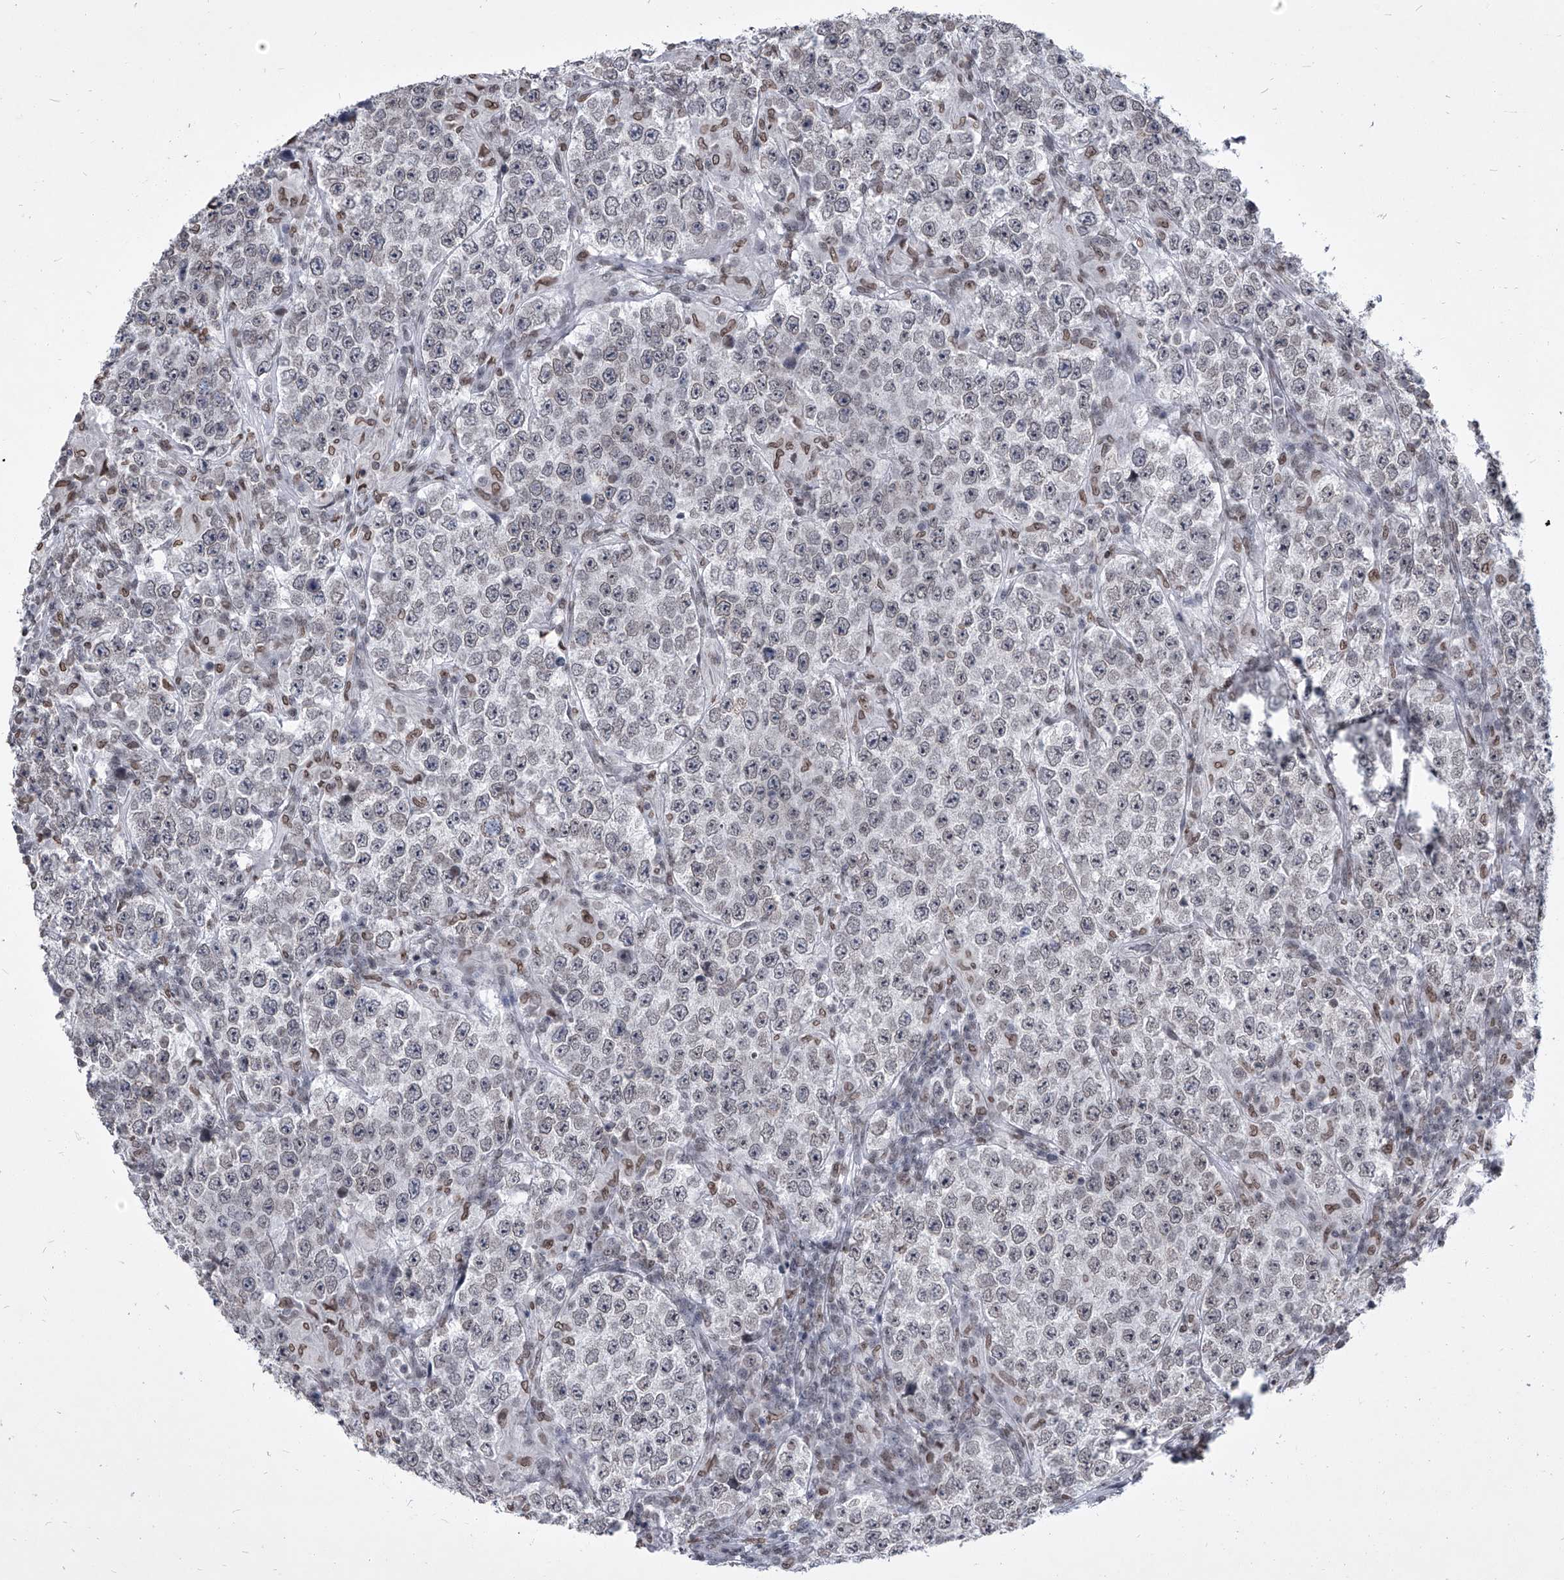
{"staining": {"intensity": "negative", "quantity": "none", "location": "none"}, "tissue": "testis cancer", "cell_type": "Tumor cells", "image_type": "cancer", "snomed": [{"axis": "morphology", "description": "Normal tissue, NOS"}, {"axis": "morphology", "description": "Urothelial carcinoma, High grade"}, {"axis": "morphology", "description": "Seminoma, NOS"}, {"axis": "morphology", "description": "Carcinoma, Embryonal, NOS"}, {"axis": "topography", "description": "Urinary bladder"}, {"axis": "topography", "description": "Testis"}], "caption": "Immunohistochemistry image of neoplastic tissue: seminoma (testis) stained with DAB reveals no significant protein expression in tumor cells. The staining was performed using DAB to visualize the protein expression in brown, while the nuclei were stained in blue with hematoxylin (Magnification: 20x).", "gene": "PPIL4", "patient": {"sex": "male", "age": 41}}